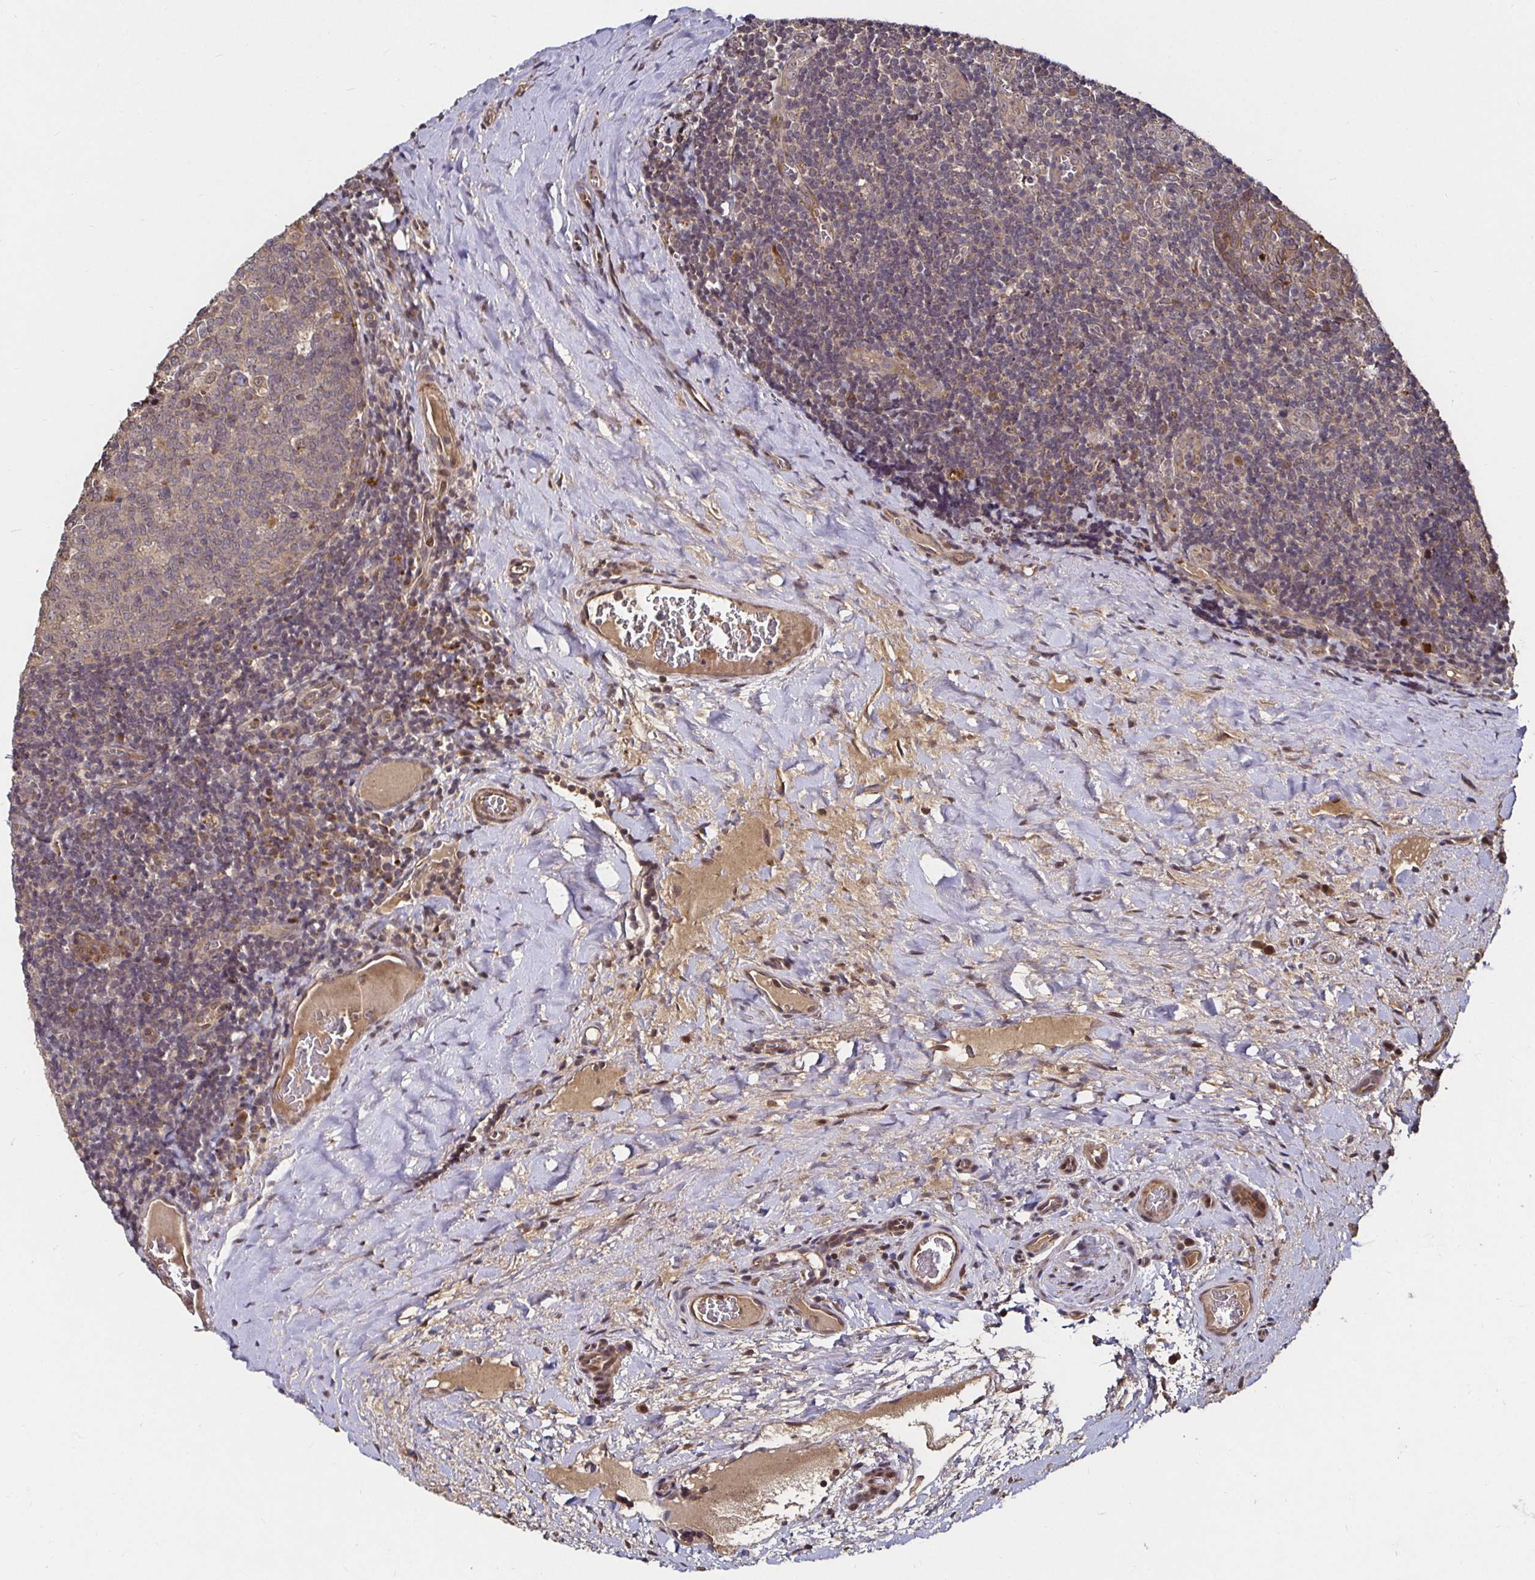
{"staining": {"intensity": "weak", "quantity": "<25%", "location": "cytoplasmic/membranous"}, "tissue": "tonsil", "cell_type": "Germinal center cells", "image_type": "normal", "snomed": [{"axis": "morphology", "description": "Normal tissue, NOS"}, {"axis": "morphology", "description": "Inflammation, NOS"}, {"axis": "topography", "description": "Tonsil"}], "caption": "The photomicrograph reveals no staining of germinal center cells in benign tonsil.", "gene": "SMYD3", "patient": {"sex": "female", "age": 31}}